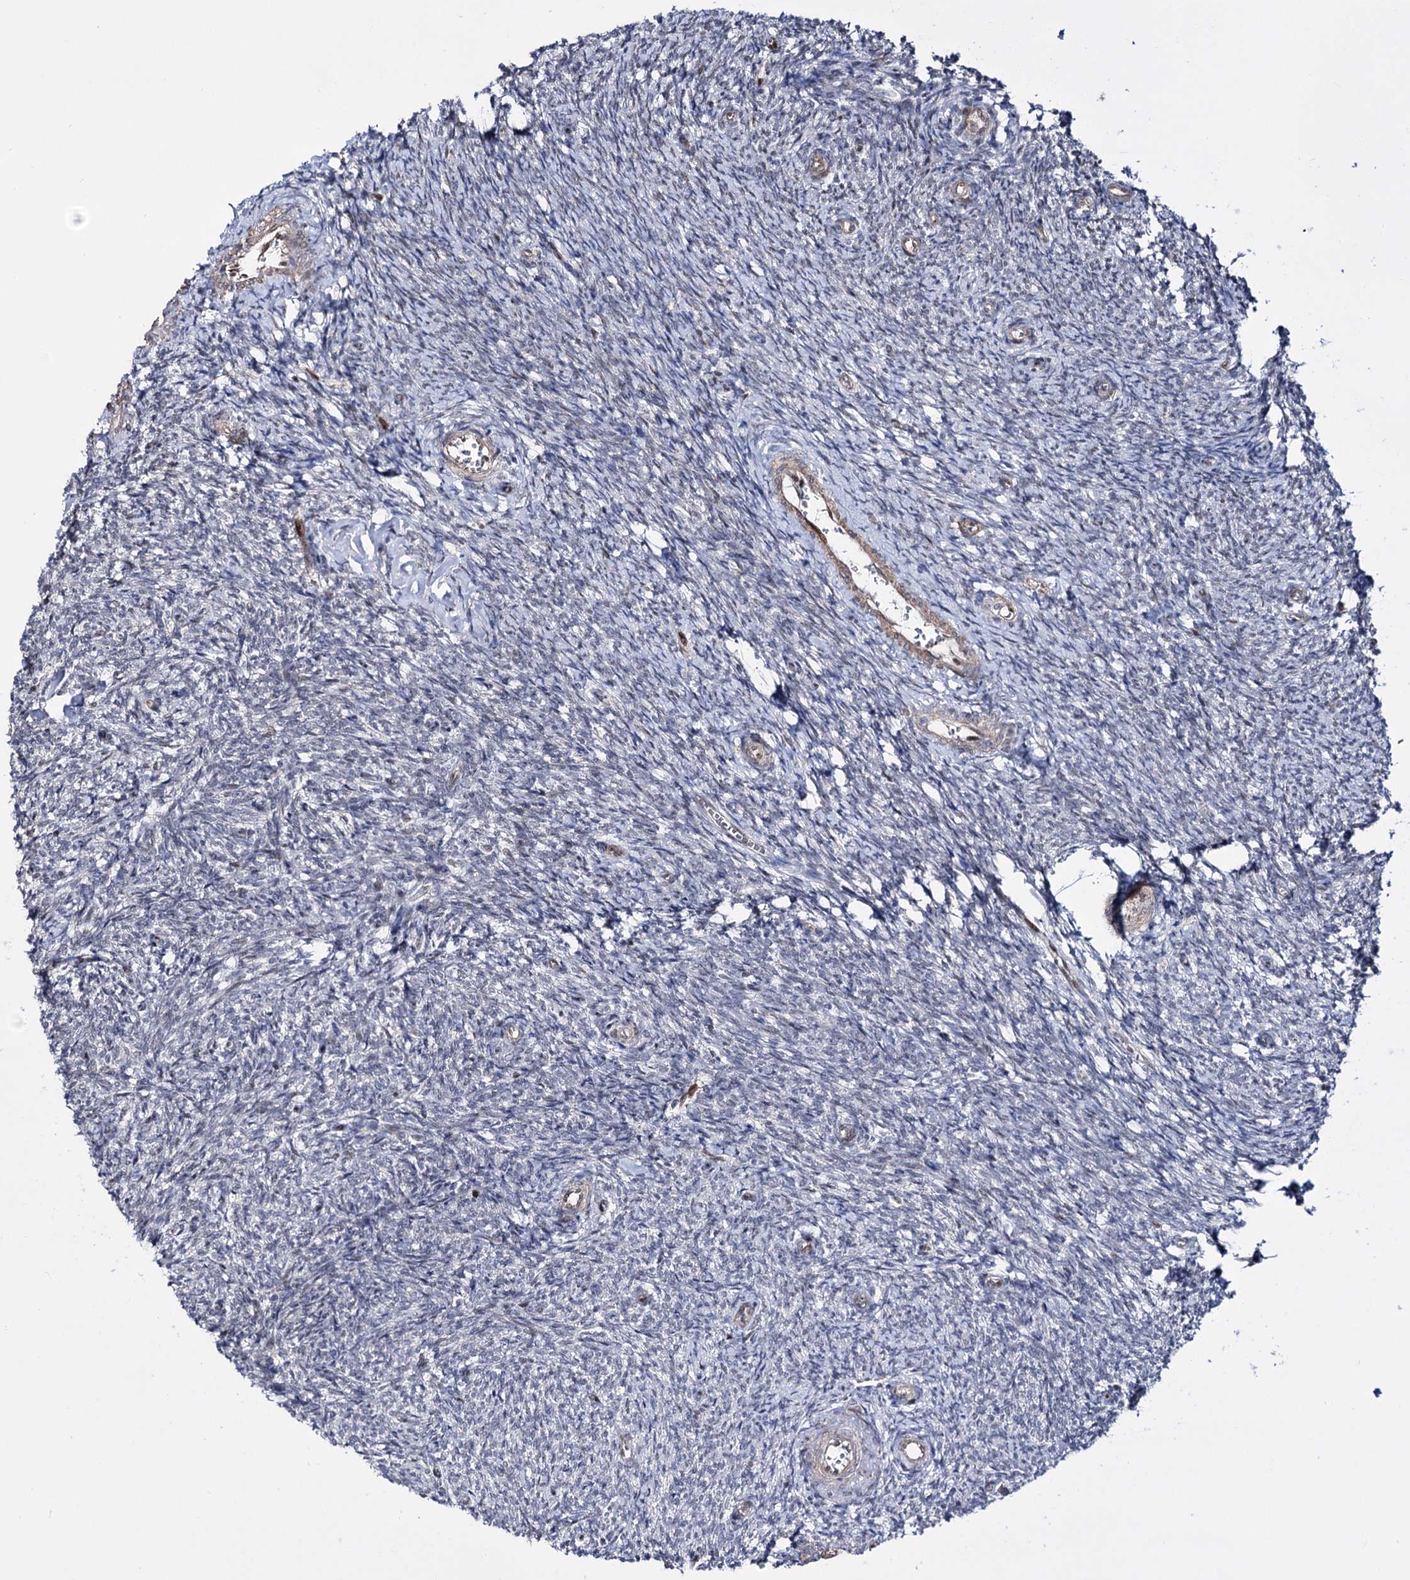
{"staining": {"intensity": "moderate", "quantity": "25%-75%", "location": "nuclear"}, "tissue": "ovary", "cell_type": "Ovarian stroma cells", "image_type": "normal", "snomed": [{"axis": "morphology", "description": "Normal tissue, NOS"}, {"axis": "topography", "description": "Ovary"}], "caption": "Protein expression analysis of normal human ovary reveals moderate nuclear positivity in about 25%-75% of ovarian stroma cells.", "gene": "CHMP7", "patient": {"sex": "female", "age": 44}}